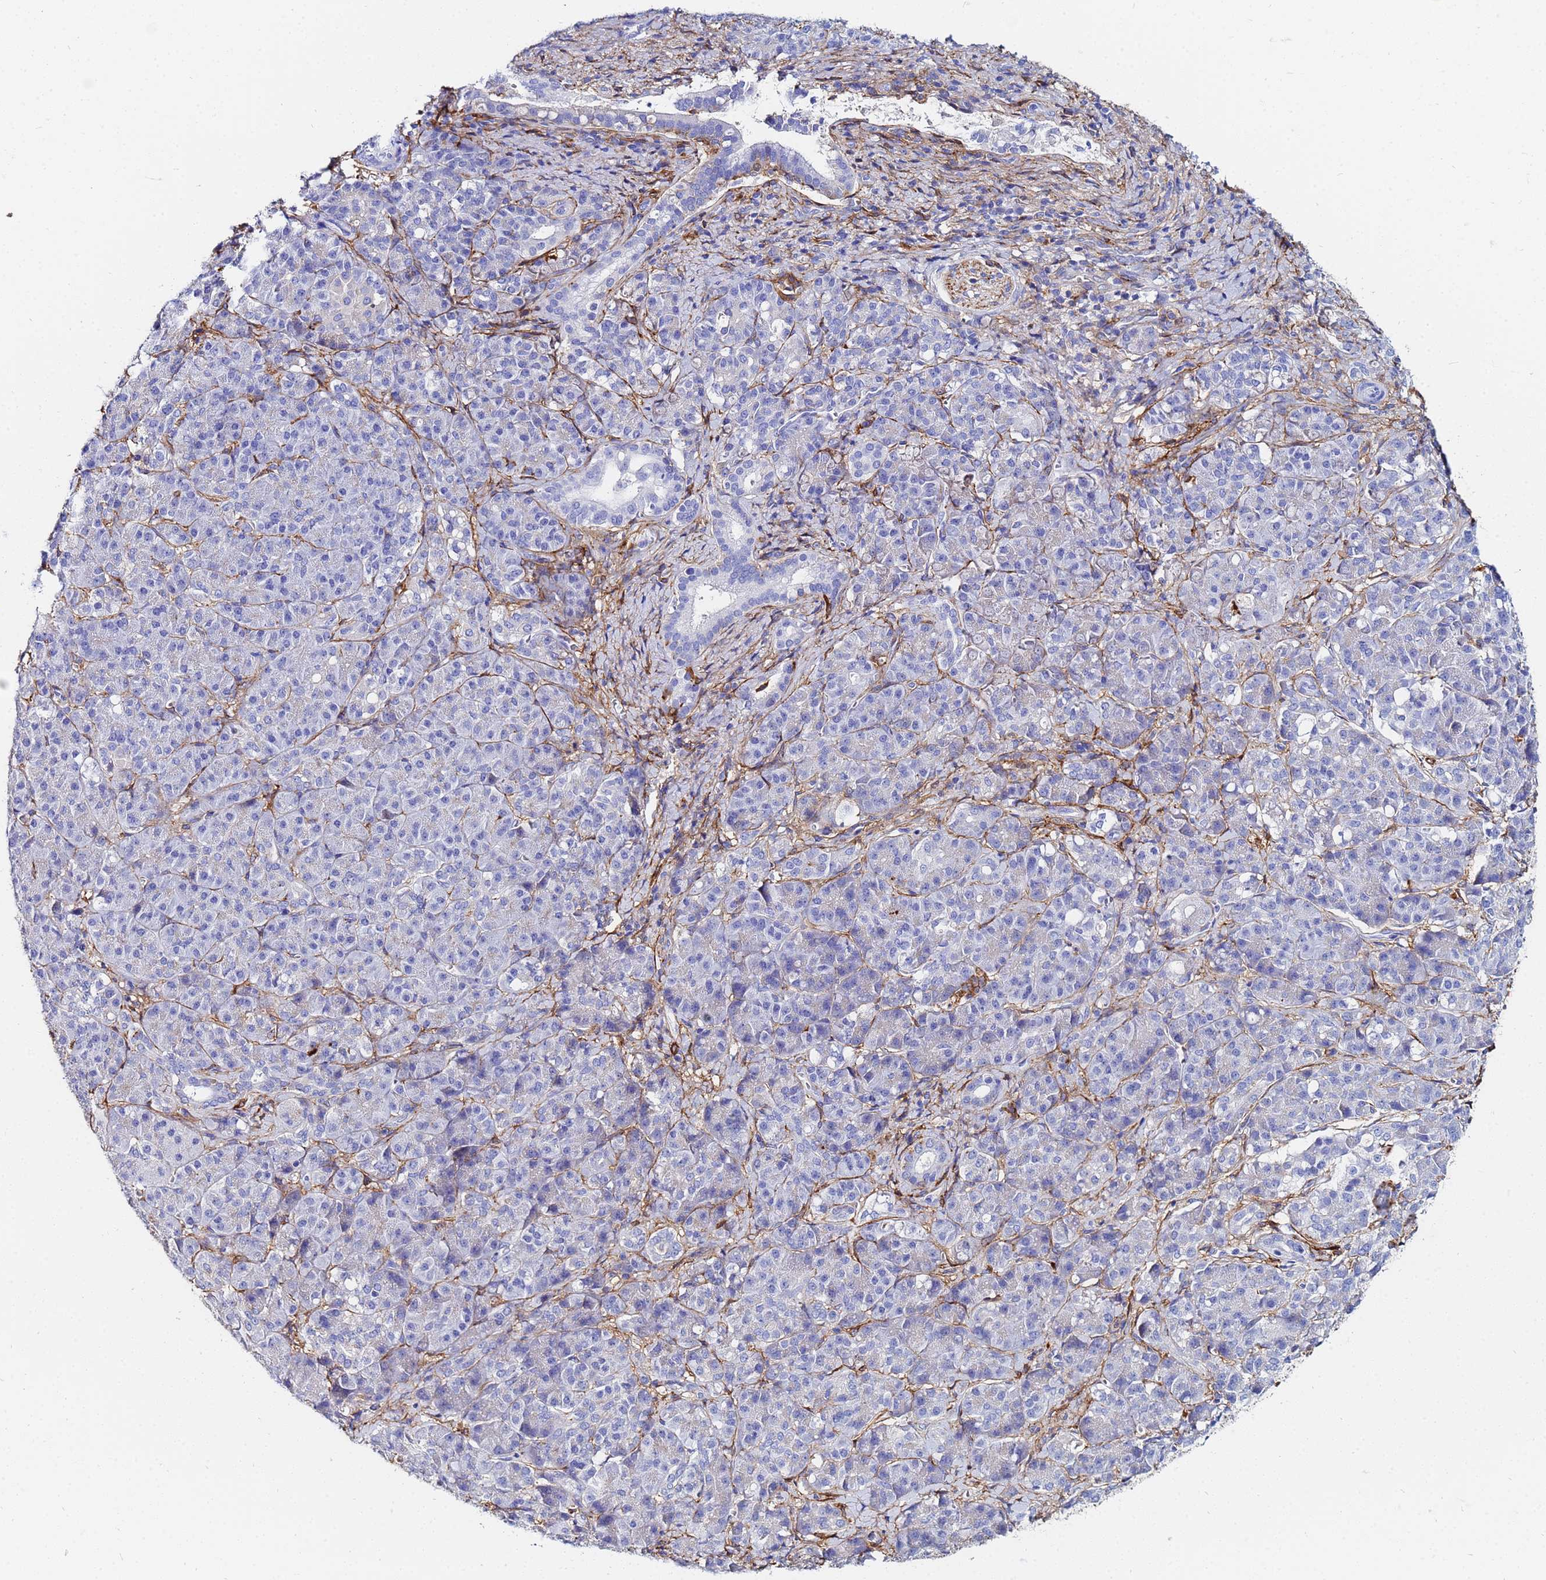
{"staining": {"intensity": "negative", "quantity": "none", "location": "none"}, "tissue": "pancreatic cancer", "cell_type": "Tumor cells", "image_type": "cancer", "snomed": [{"axis": "morphology", "description": "Adenocarcinoma, NOS"}, {"axis": "topography", "description": "Pancreas"}], "caption": "Adenocarcinoma (pancreatic) was stained to show a protein in brown. There is no significant positivity in tumor cells. Brightfield microscopy of immunohistochemistry stained with DAB (brown) and hematoxylin (blue), captured at high magnification.", "gene": "BASP1", "patient": {"sex": "male", "age": 57}}